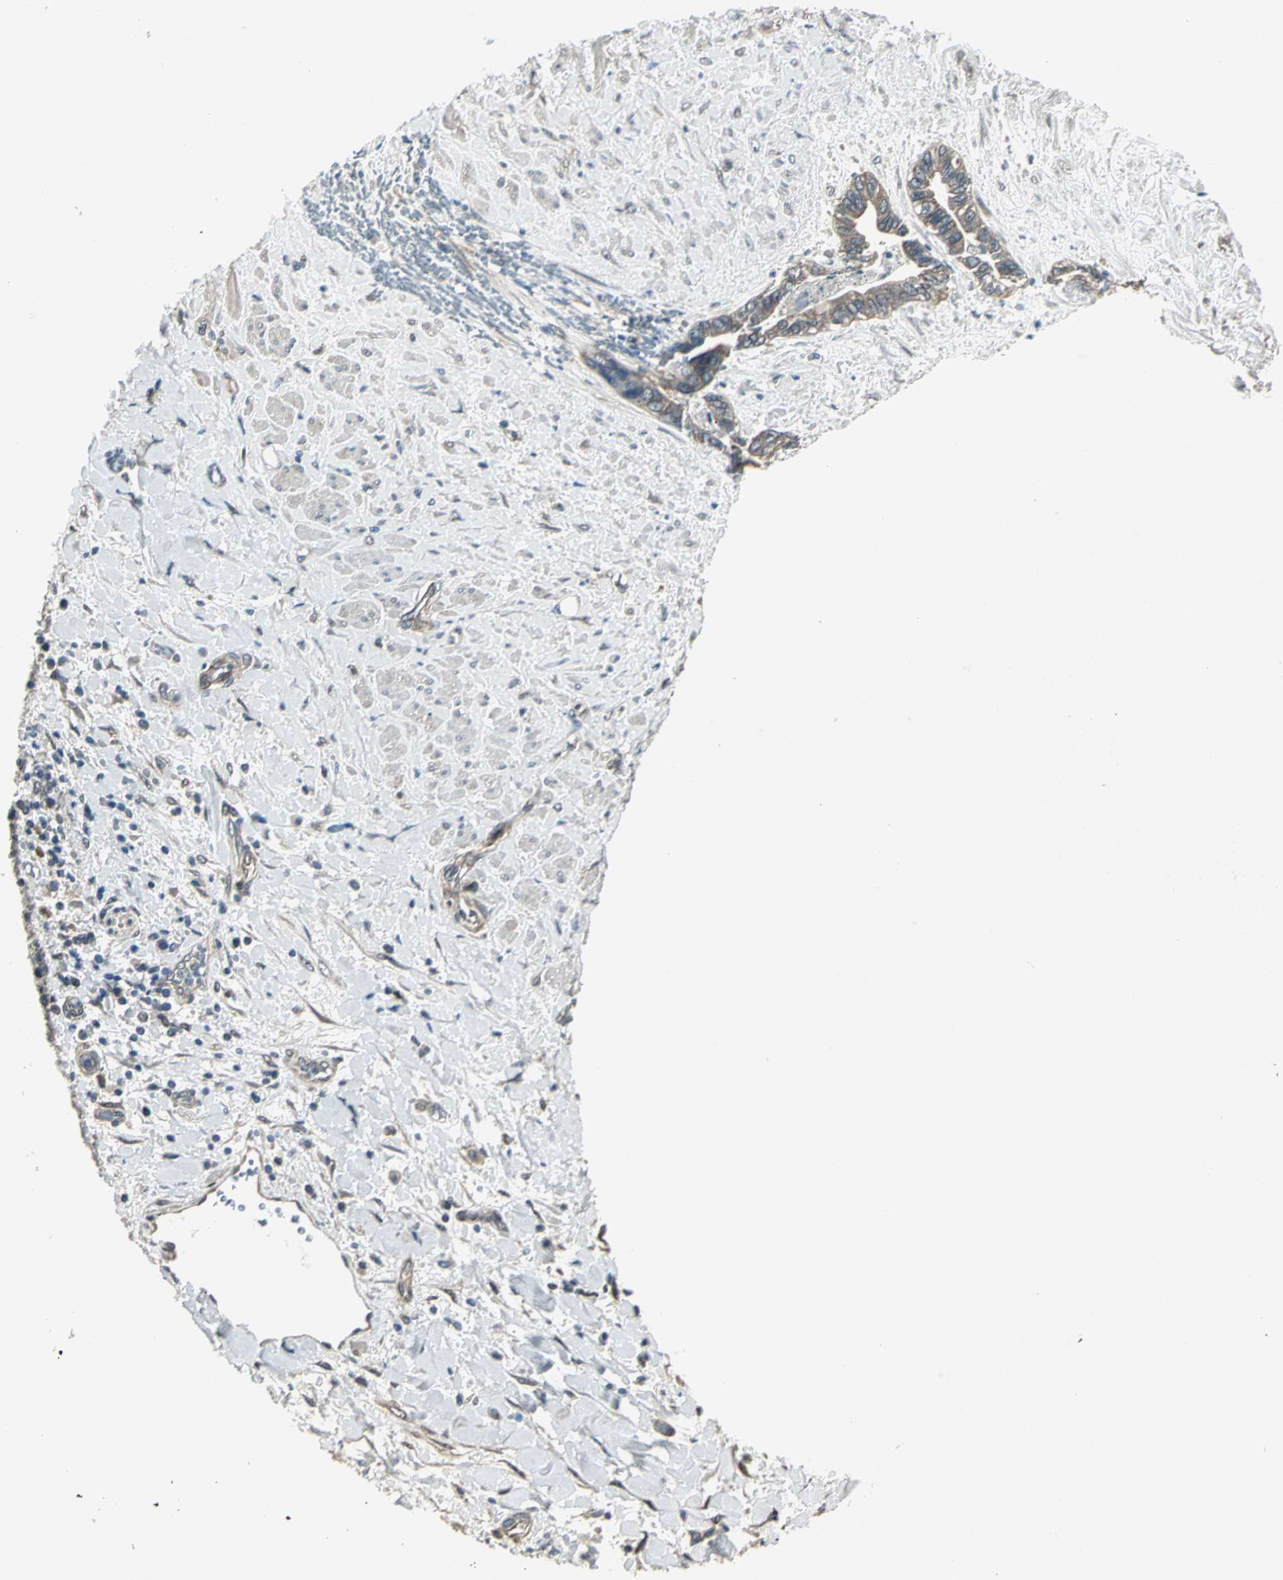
{"staining": {"intensity": "moderate", "quantity": ">75%", "location": "cytoplasmic/membranous"}, "tissue": "liver cancer", "cell_type": "Tumor cells", "image_type": "cancer", "snomed": [{"axis": "morphology", "description": "Cholangiocarcinoma"}, {"axis": "topography", "description": "Liver"}], "caption": "A histopathology image of human liver cancer stained for a protein exhibits moderate cytoplasmic/membranous brown staining in tumor cells.", "gene": "PFDN1", "patient": {"sex": "female", "age": 65}}